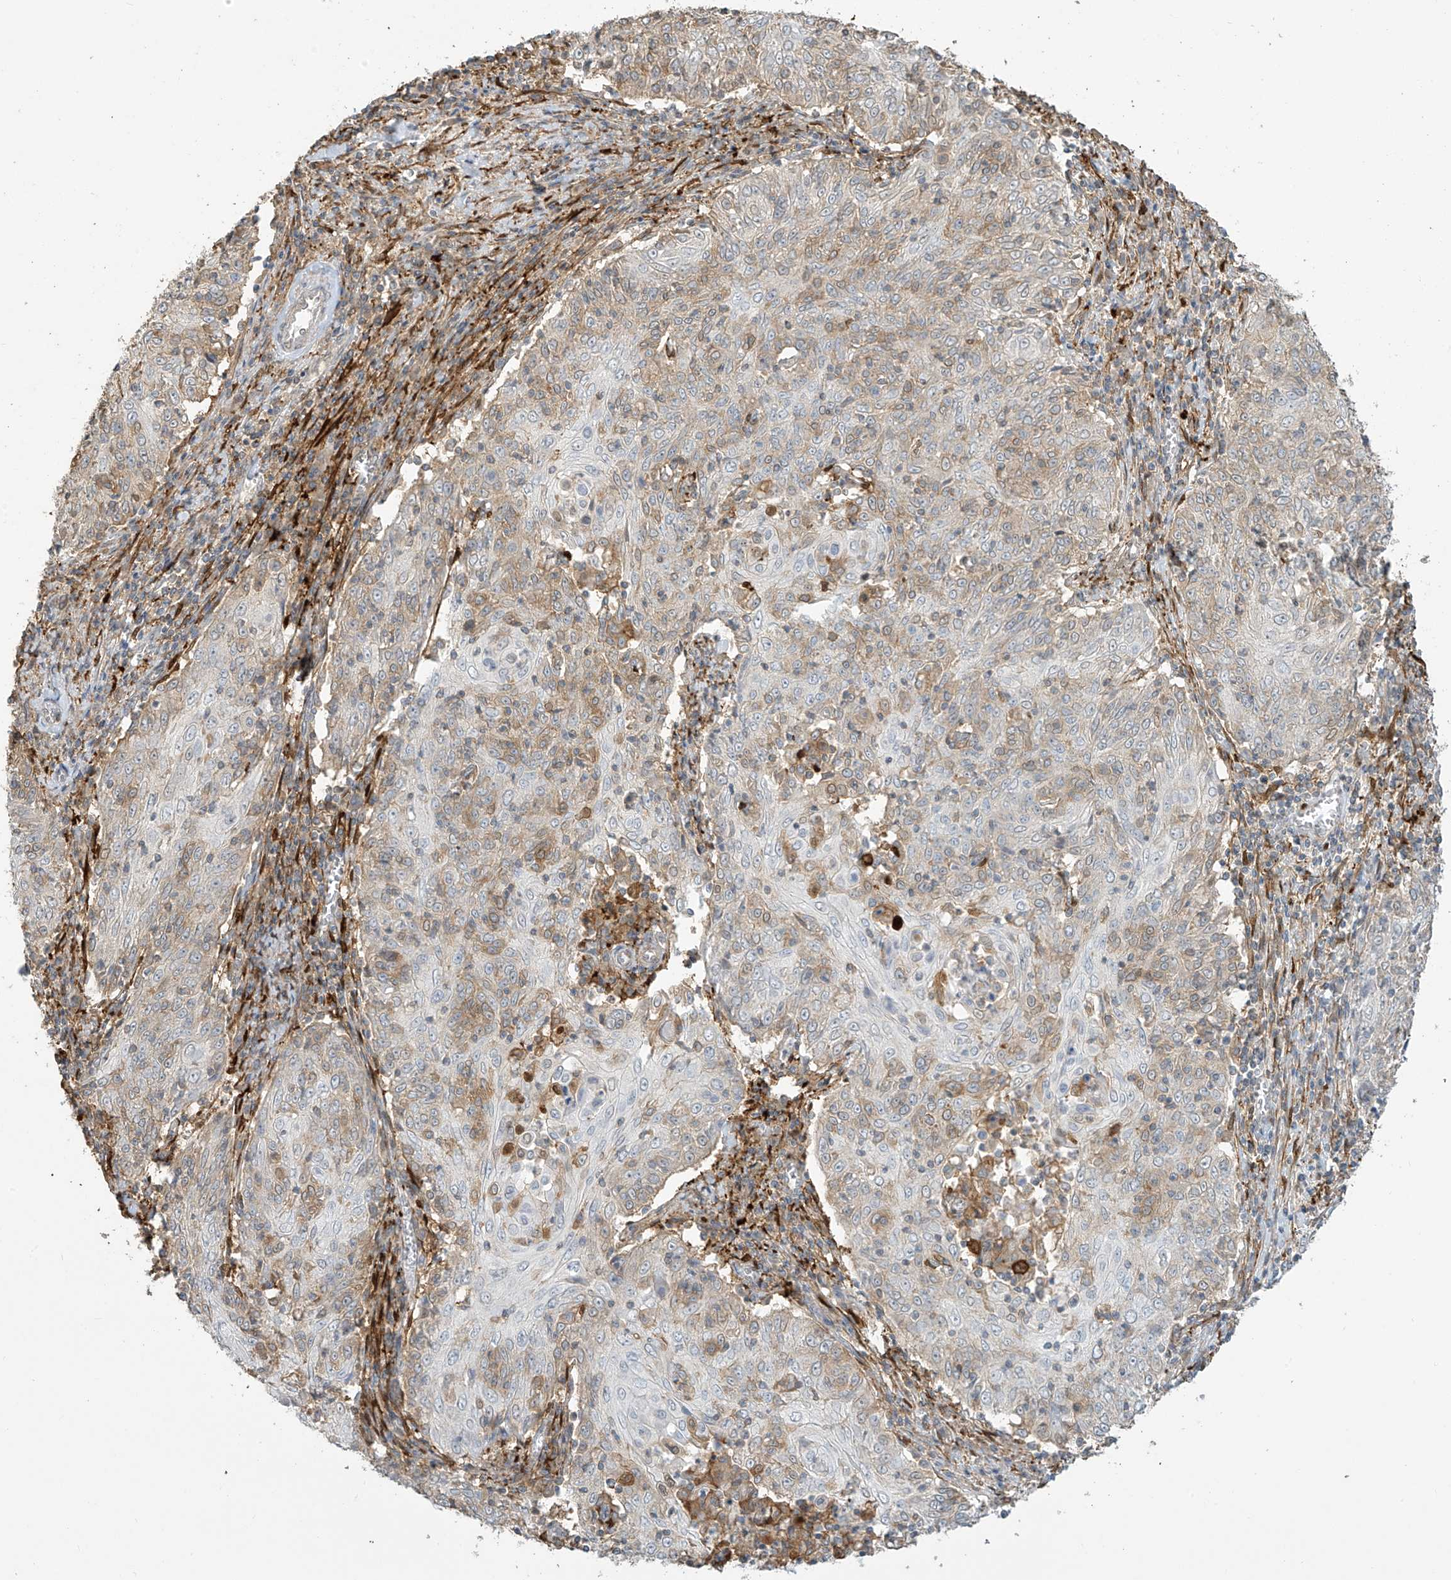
{"staining": {"intensity": "weak", "quantity": "25%-75%", "location": "cytoplasmic/membranous"}, "tissue": "cervical cancer", "cell_type": "Tumor cells", "image_type": "cancer", "snomed": [{"axis": "morphology", "description": "Squamous cell carcinoma, NOS"}, {"axis": "topography", "description": "Cervix"}], "caption": "Immunohistochemistry staining of cervical cancer (squamous cell carcinoma), which demonstrates low levels of weak cytoplasmic/membranous staining in about 25%-75% of tumor cells indicating weak cytoplasmic/membranous protein staining. The staining was performed using DAB (brown) for protein detection and nuclei were counterstained in hematoxylin (blue).", "gene": "TAGAP", "patient": {"sex": "female", "age": 48}}